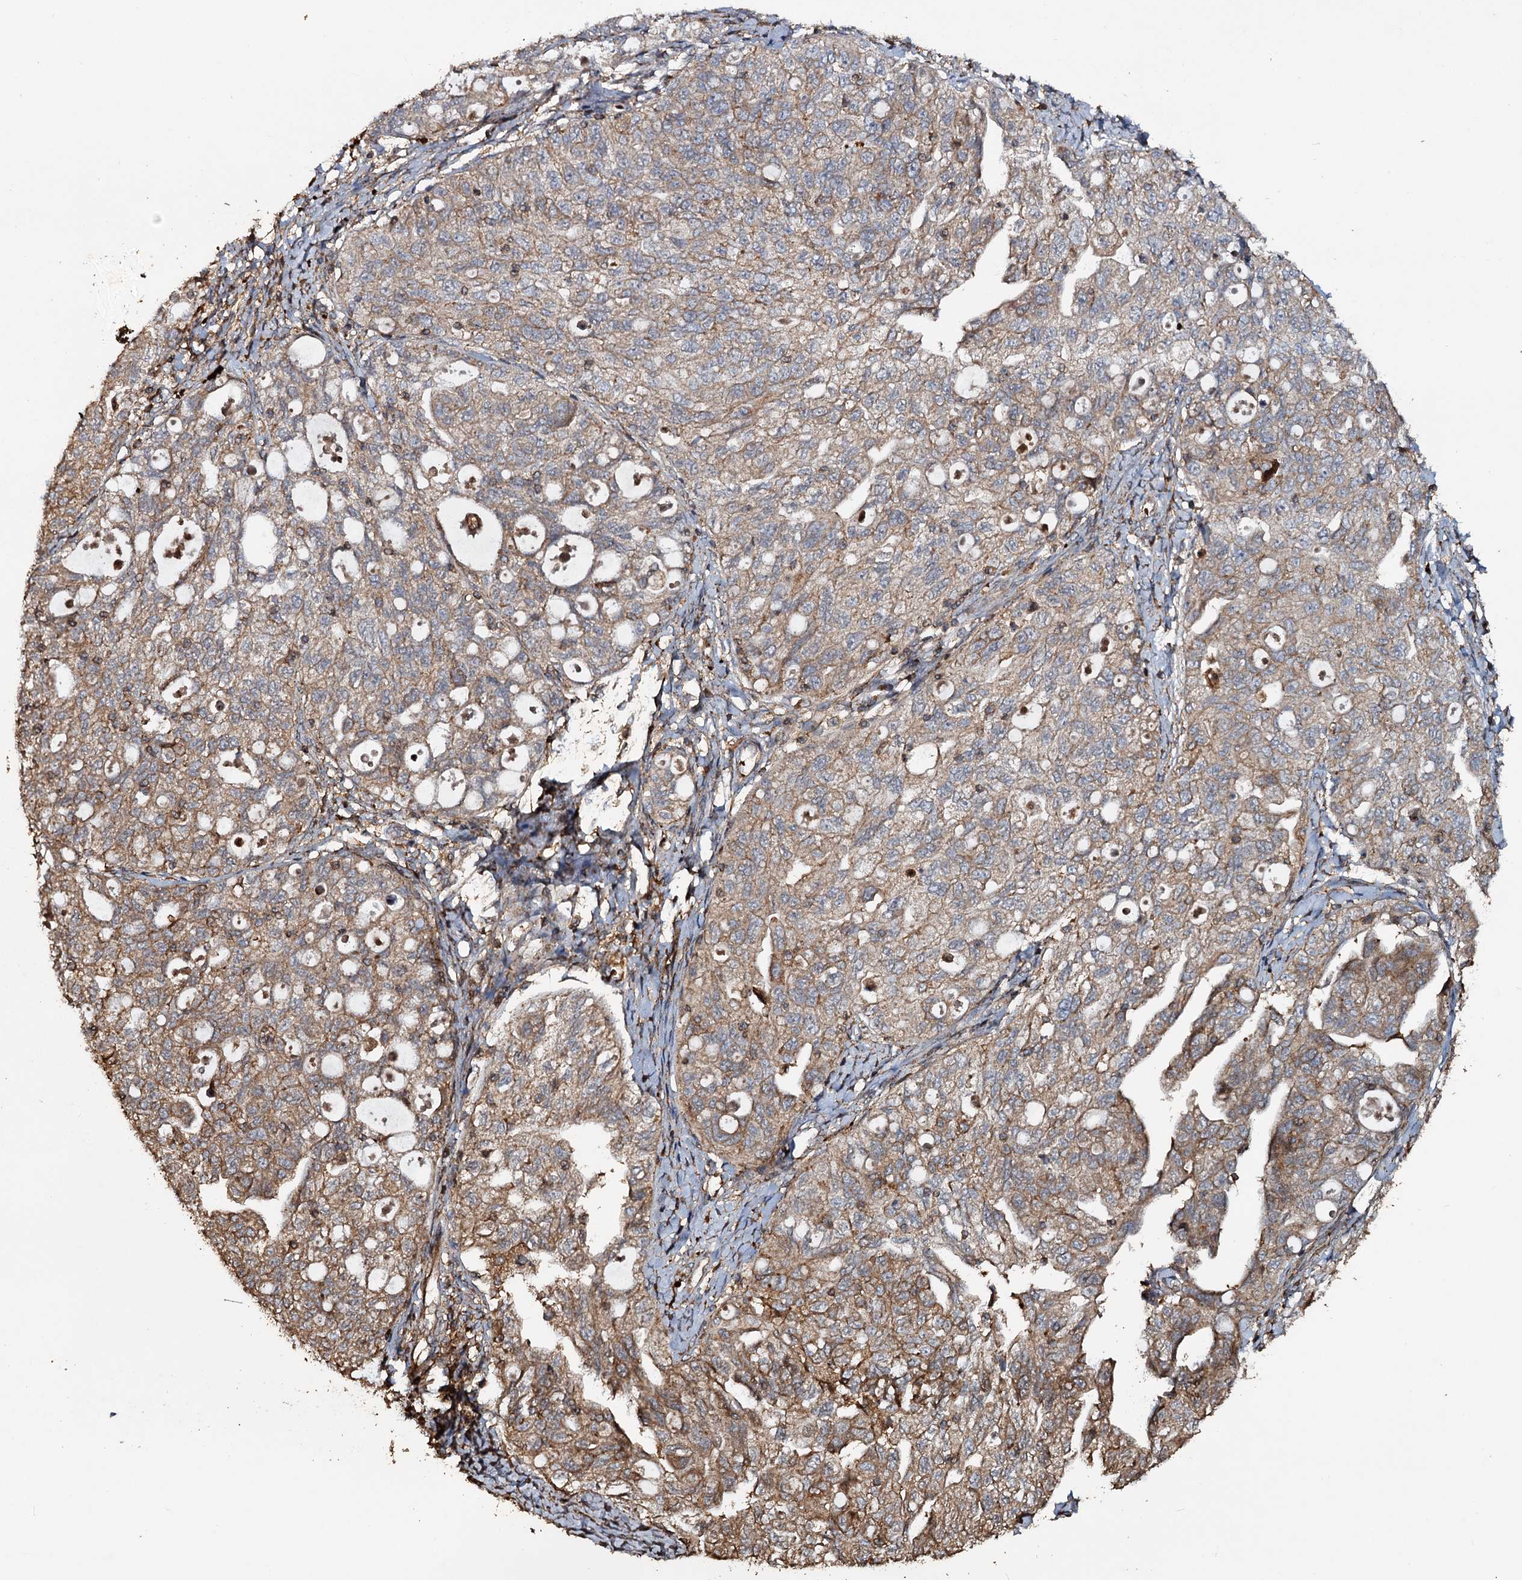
{"staining": {"intensity": "moderate", "quantity": ">75%", "location": "cytoplasmic/membranous"}, "tissue": "ovarian cancer", "cell_type": "Tumor cells", "image_type": "cancer", "snomed": [{"axis": "morphology", "description": "Carcinoma, NOS"}, {"axis": "morphology", "description": "Cystadenocarcinoma, serous, NOS"}, {"axis": "topography", "description": "Ovary"}], "caption": "Immunohistochemistry (DAB (3,3'-diaminobenzidine)) staining of human ovarian serous cystadenocarcinoma reveals moderate cytoplasmic/membranous protein positivity in approximately >75% of tumor cells. (DAB (3,3'-diaminobenzidine) IHC, brown staining for protein, blue staining for nuclei).", "gene": "NOTCH2NLA", "patient": {"sex": "female", "age": 69}}